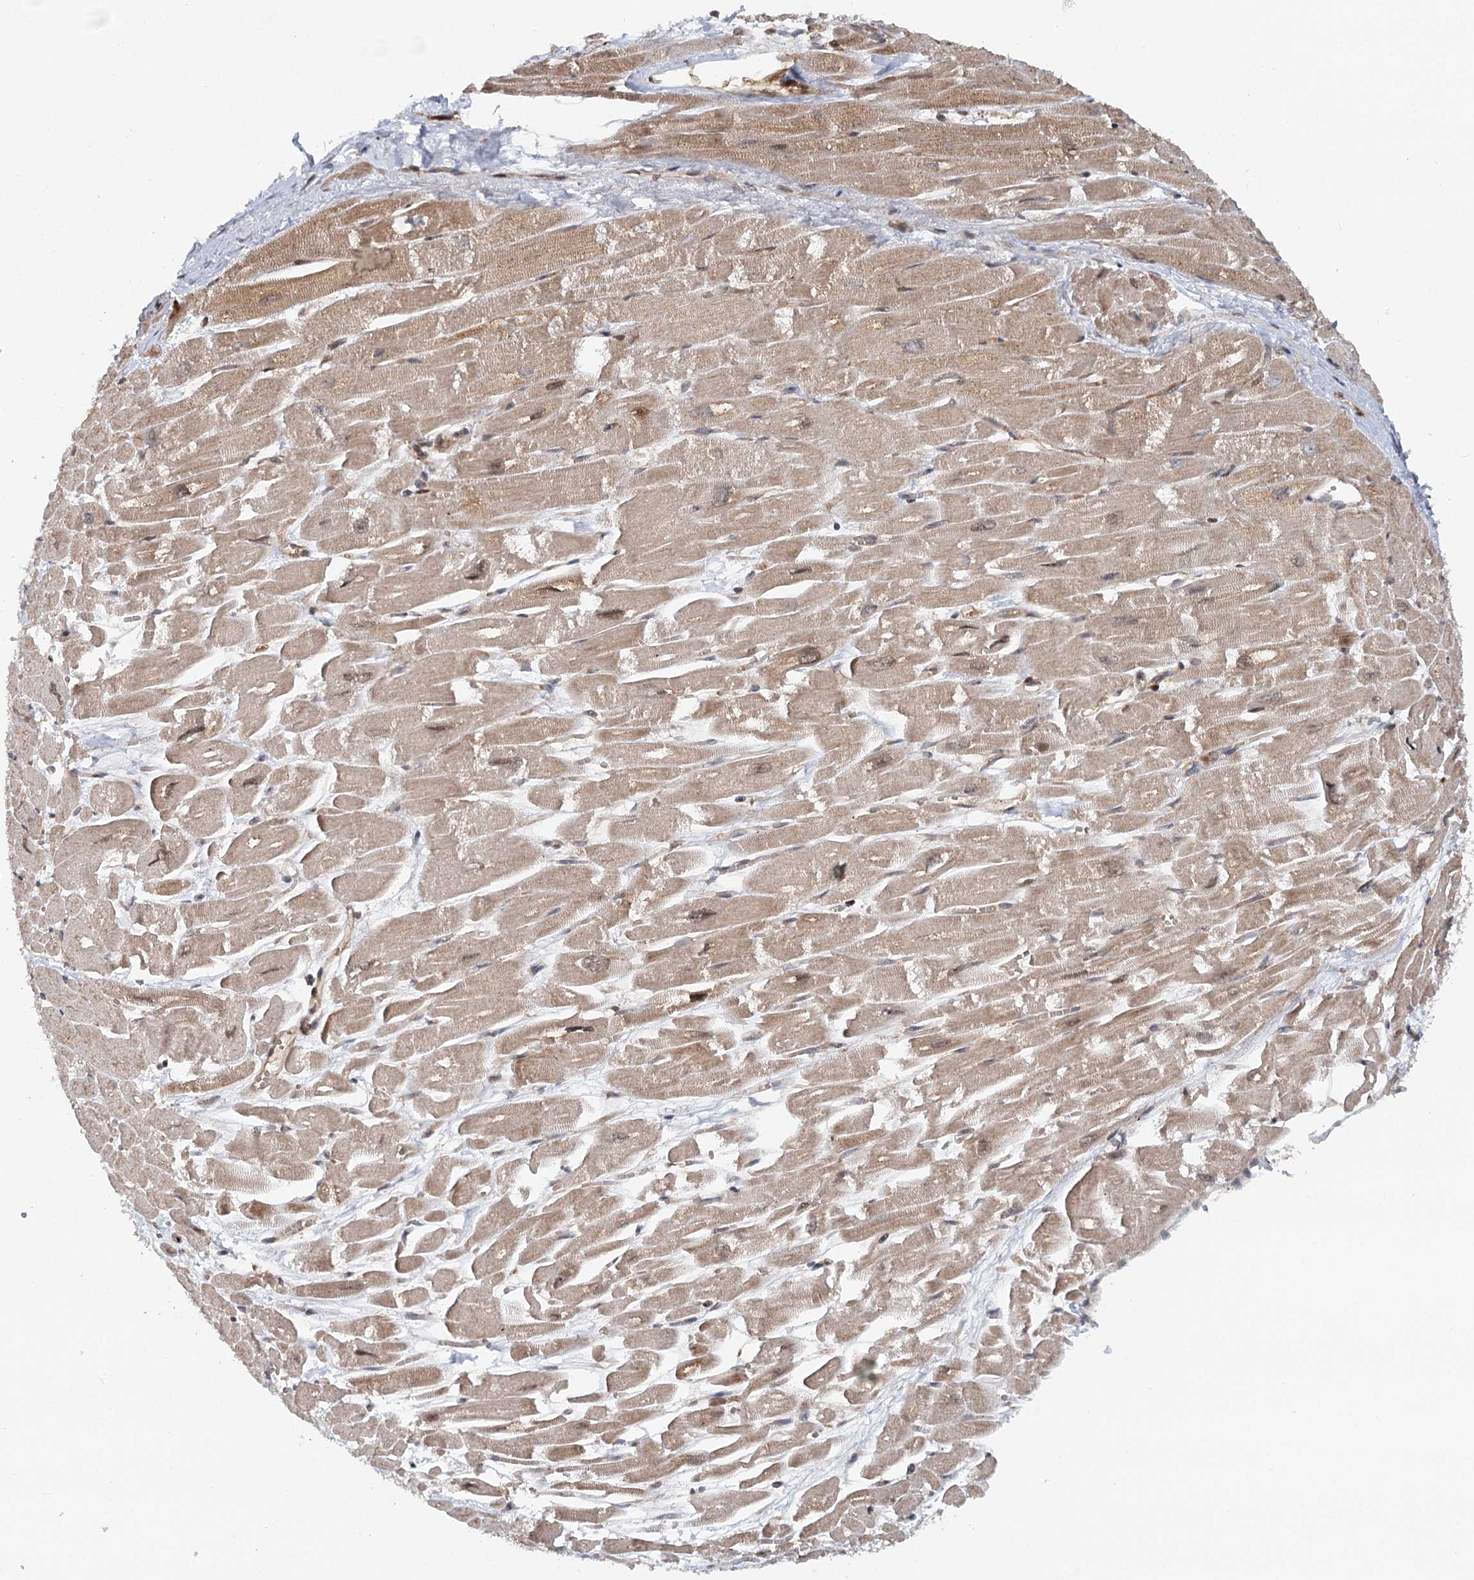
{"staining": {"intensity": "strong", "quantity": ">75%", "location": "cytoplasmic/membranous"}, "tissue": "heart muscle", "cell_type": "Cardiomyocytes", "image_type": "normal", "snomed": [{"axis": "morphology", "description": "Normal tissue, NOS"}, {"axis": "topography", "description": "Heart"}], "caption": "Normal heart muscle was stained to show a protein in brown. There is high levels of strong cytoplasmic/membranous positivity in about >75% of cardiomyocytes. The staining was performed using DAB (3,3'-diaminobenzidine), with brown indicating positive protein expression. Nuclei are stained blue with hematoxylin.", "gene": "RNF111", "patient": {"sex": "male", "age": 54}}